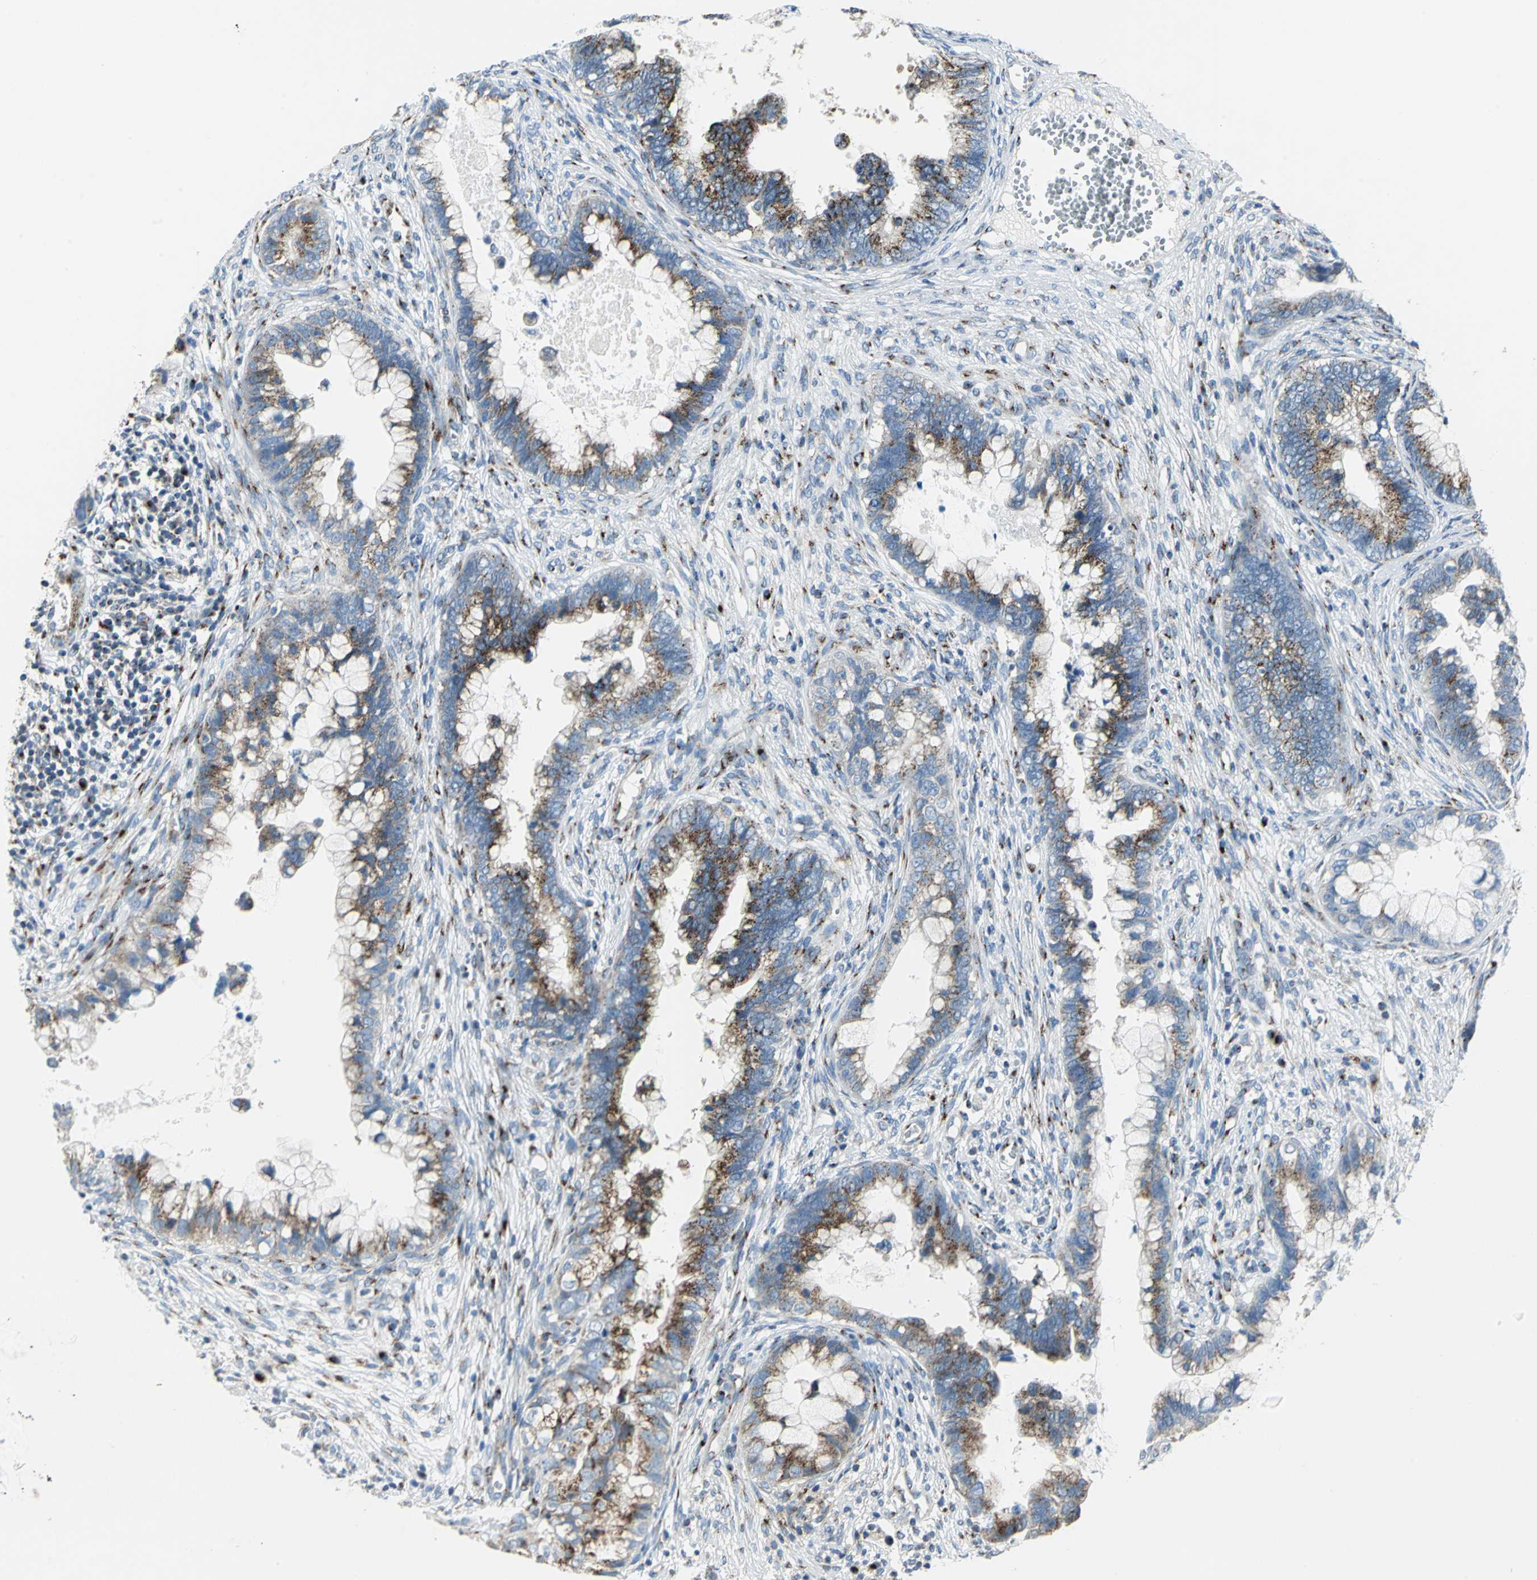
{"staining": {"intensity": "strong", "quantity": "25%-75%", "location": "cytoplasmic/membranous"}, "tissue": "cervical cancer", "cell_type": "Tumor cells", "image_type": "cancer", "snomed": [{"axis": "morphology", "description": "Adenocarcinoma, NOS"}, {"axis": "topography", "description": "Cervix"}], "caption": "Protein analysis of cervical cancer tissue exhibits strong cytoplasmic/membranous positivity in approximately 25%-75% of tumor cells.", "gene": "GPR3", "patient": {"sex": "female", "age": 44}}